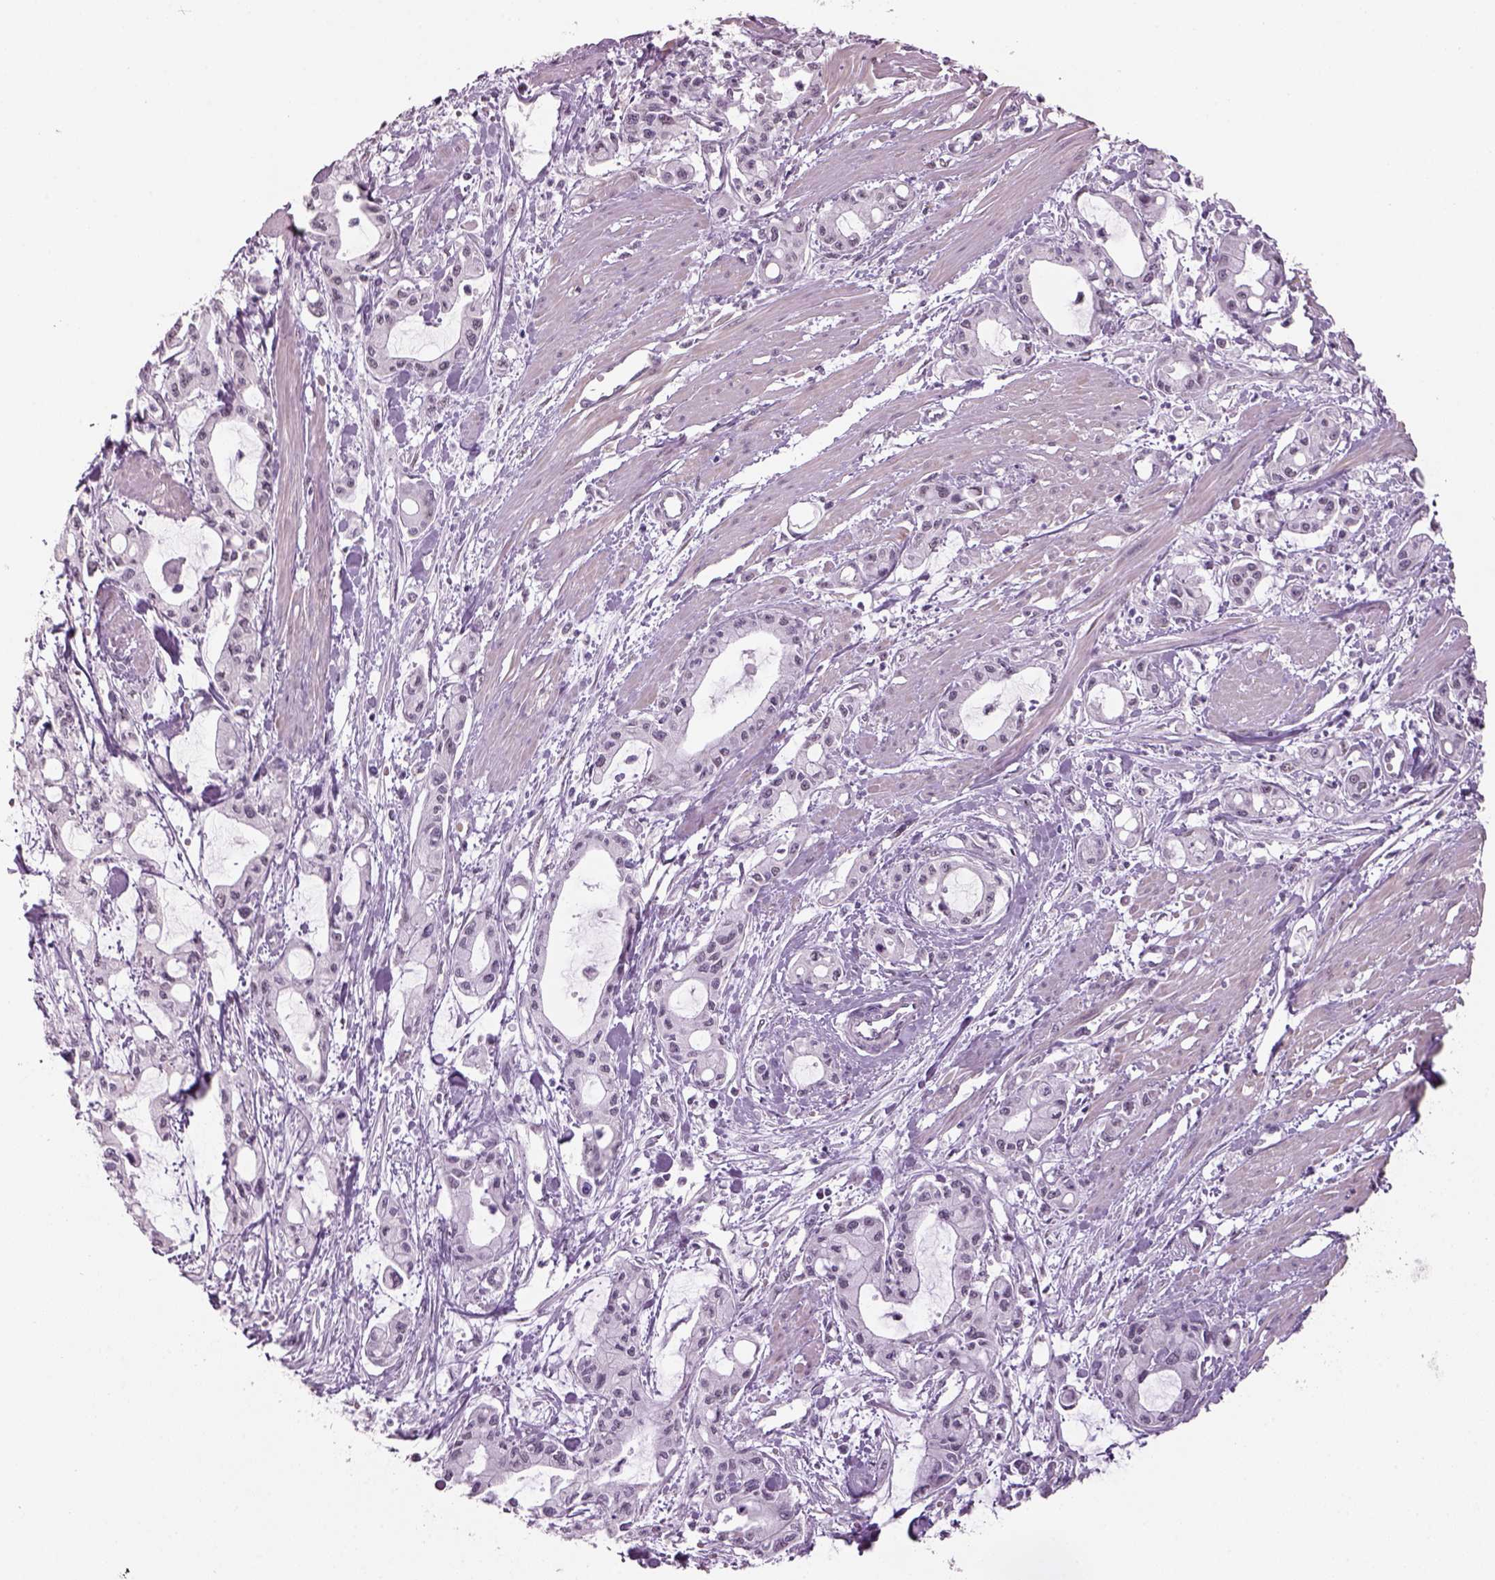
{"staining": {"intensity": "negative", "quantity": "none", "location": "none"}, "tissue": "pancreatic cancer", "cell_type": "Tumor cells", "image_type": "cancer", "snomed": [{"axis": "morphology", "description": "Adenocarcinoma, NOS"}, {"axis": "topography", "description": "Pancreas"}], "caption": "High power microscopy micrograph of an immunohistochemistry photomicrograph of adenocarcinoma (pancreatic), revealing no significant expression in tumor cells.", "gene": "NAT8", "patient": {"sex": "male", "age": 48}}